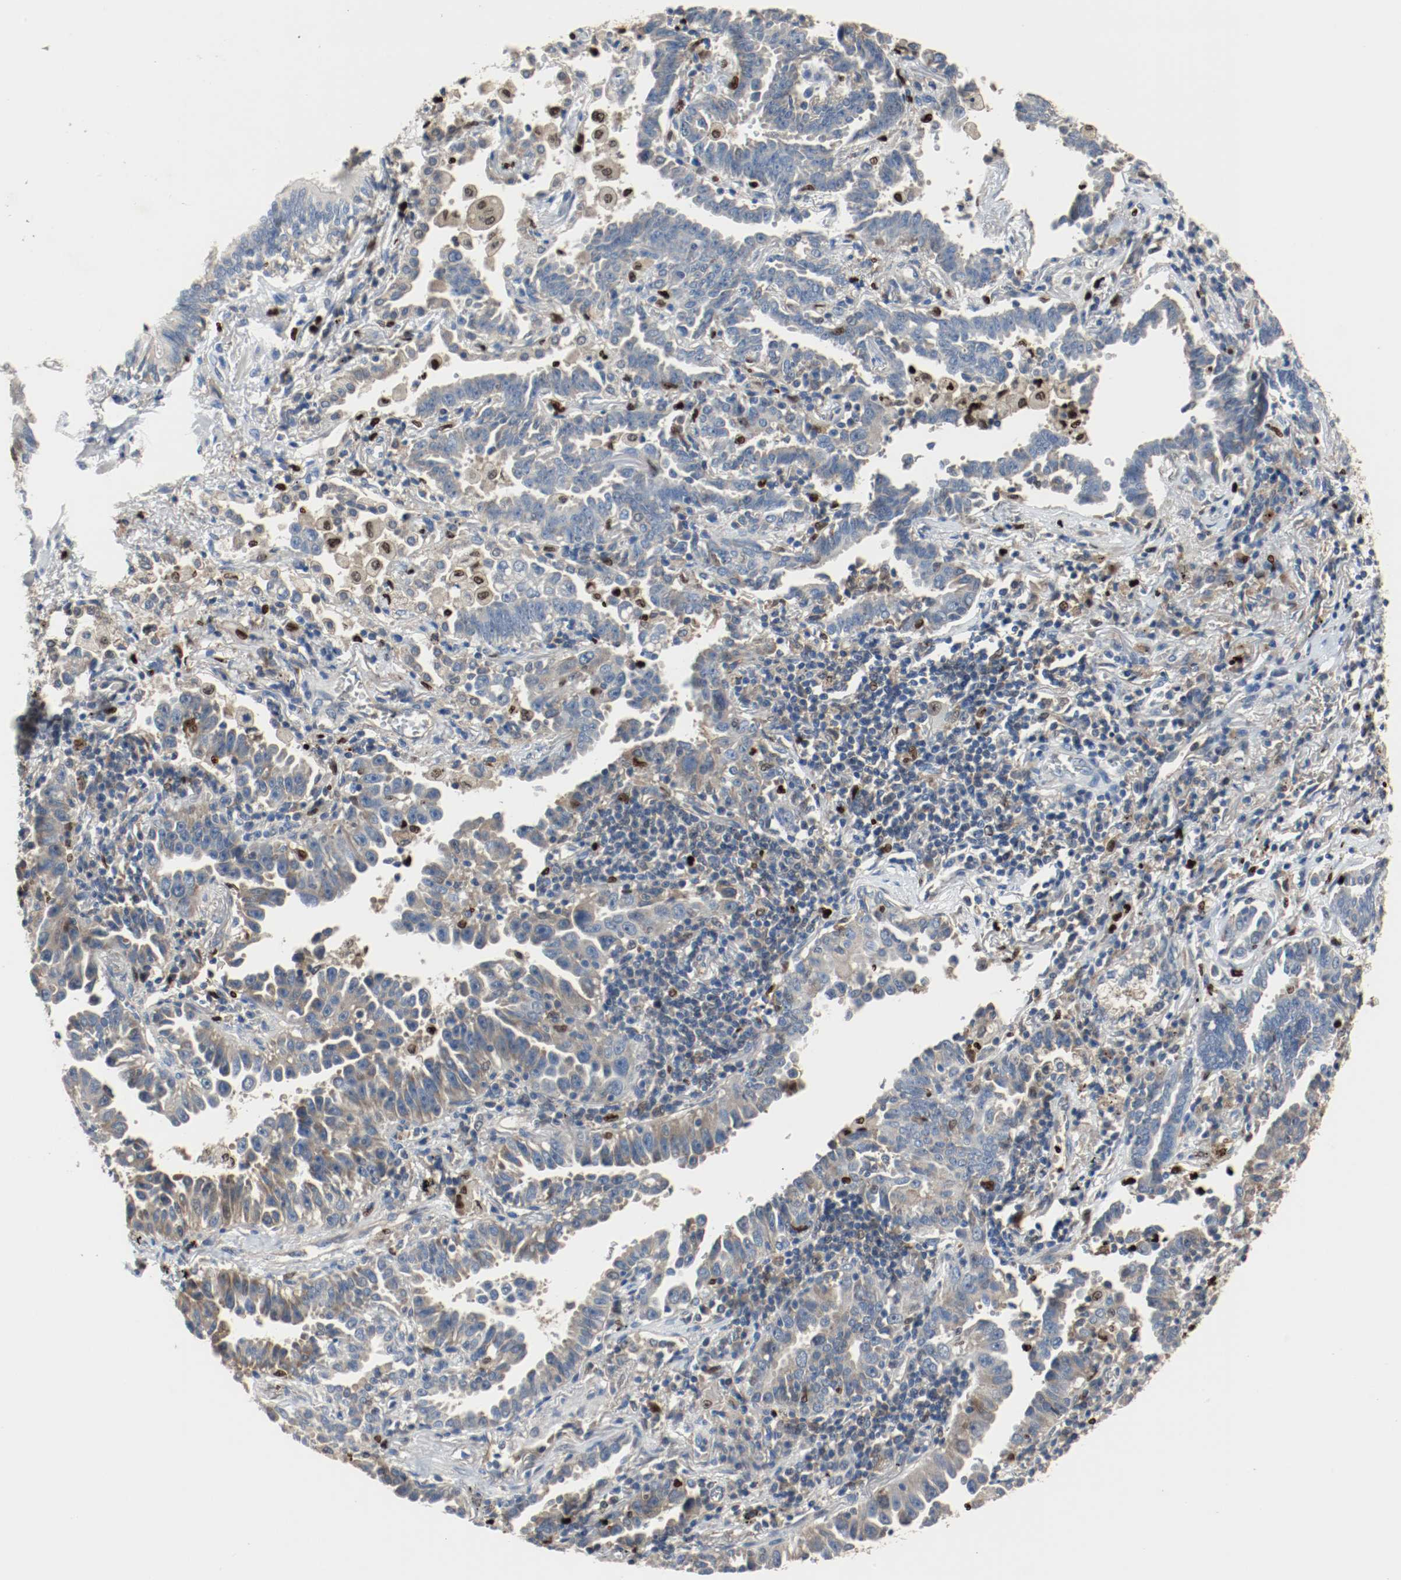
{"staining": {"intensity": "weak", "quantity": "<25%", "location": "cytoplasmic/membranous"}, "tissue": "lung cancer", "cell_type": "Tumor cells", "image_type": "cancer", "snomed": [{"axis": "morphology", "description": "Adenocarcinoma, NOS"}, {"axis": "topography", "description": "Lung"}], "caption": "IHC image of neoplastic tissue: adenocarcinoma (lung) stained with DAB displays no significant protein staining in tumor cells.", "gene": "BLK", "patient": {"sex": "female", "age": 64}}